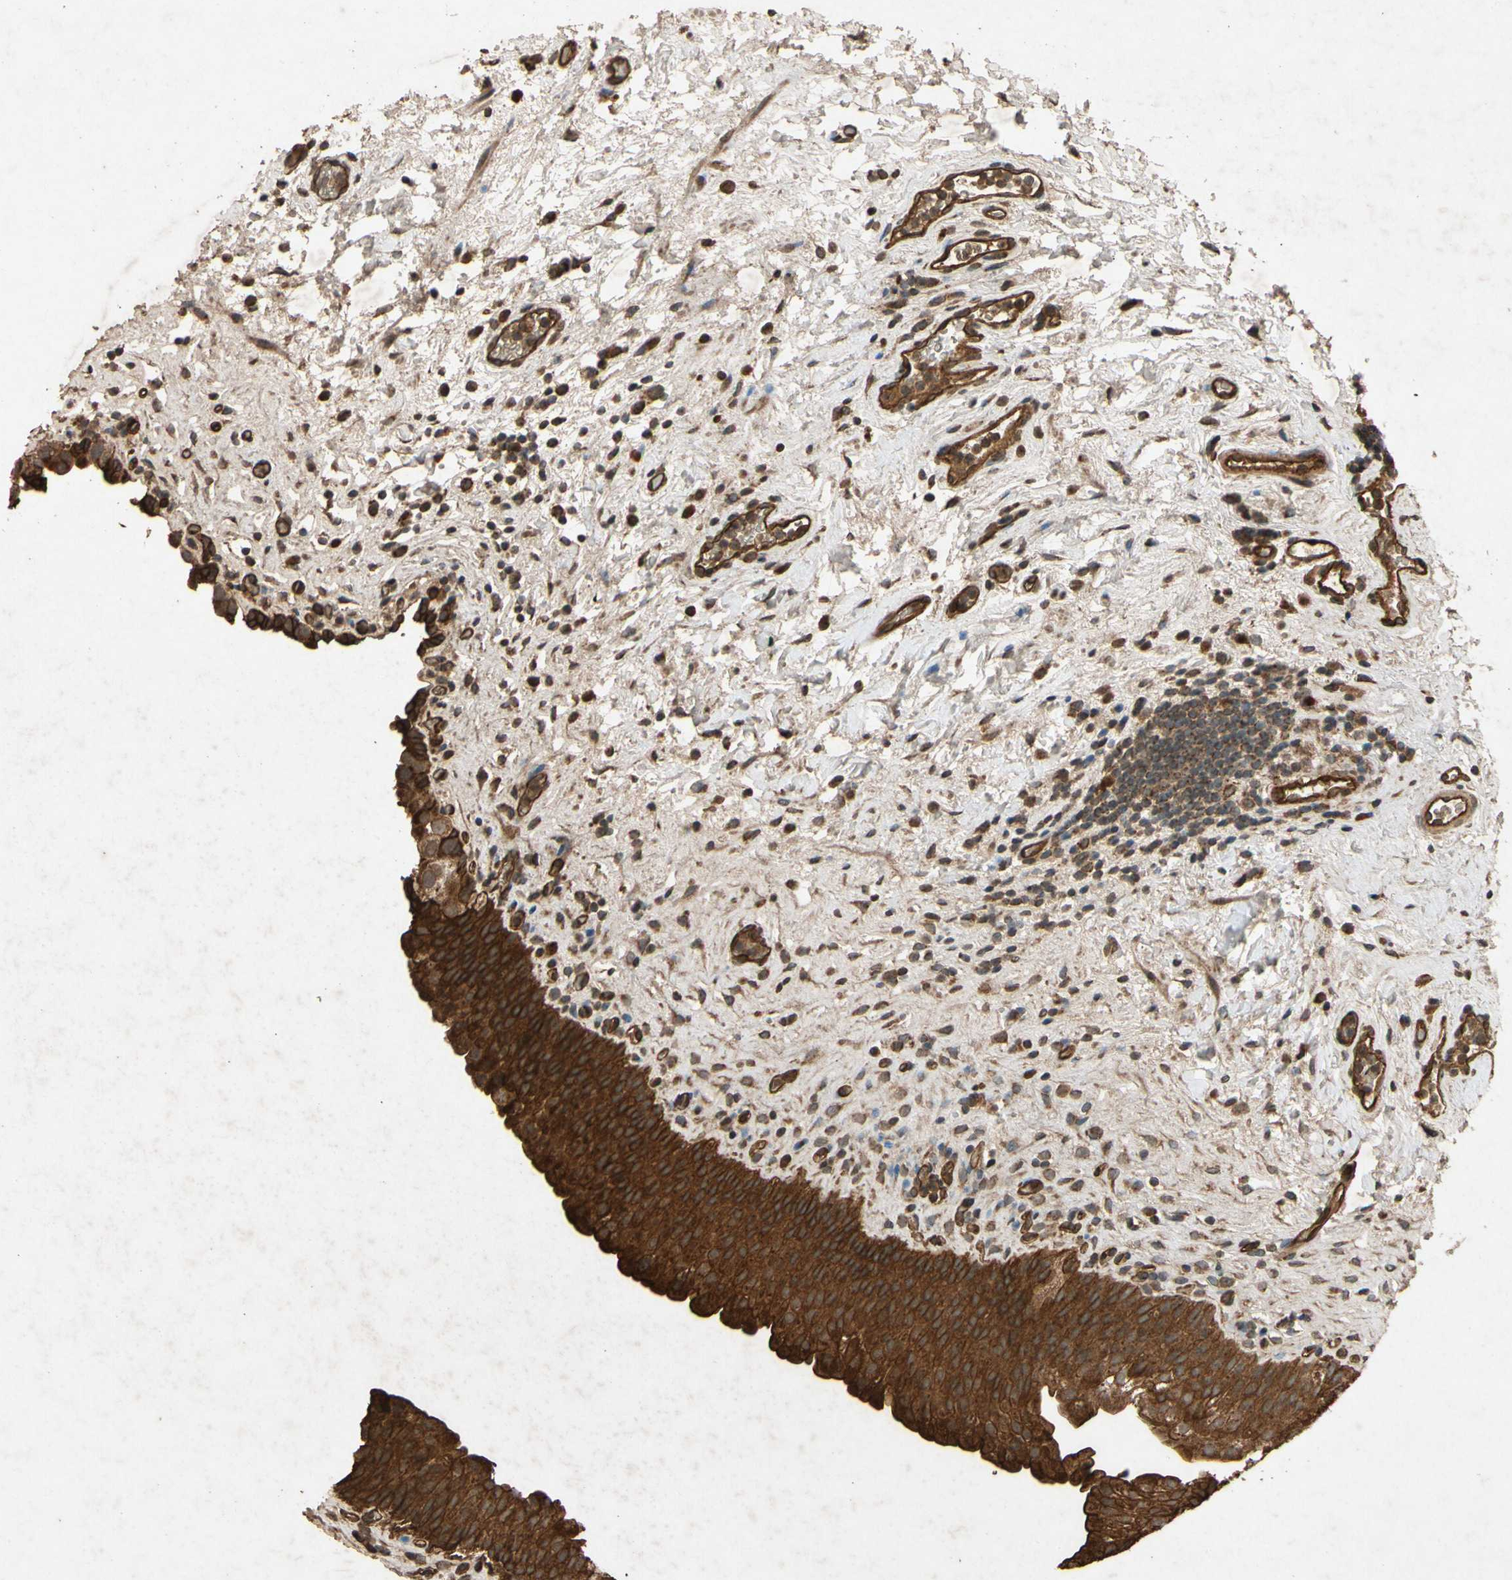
{"staining": {"intensity": "strong", "quantity": ">75%", "location": "cytoplasmic/membranous"}, "tissue": "urinary bladder", "cell_type": "Urothelial cells", "image_type": "normal", "snomed": [{"axis": "morphology", "description": "Normal tissue, NOS"}, {"axis": "topography", "description": "Urinary bladder"}], "caption": "This photomicrograph demonstrates immunohistochemistry (IHC) staining of unremarkable human urinary bladder, with high strong cytoplasmic/membranous staining in approximately >75% of urothelial cells.", "gene": "TXN2", "patient": {"sex": "female", "age": 64}}